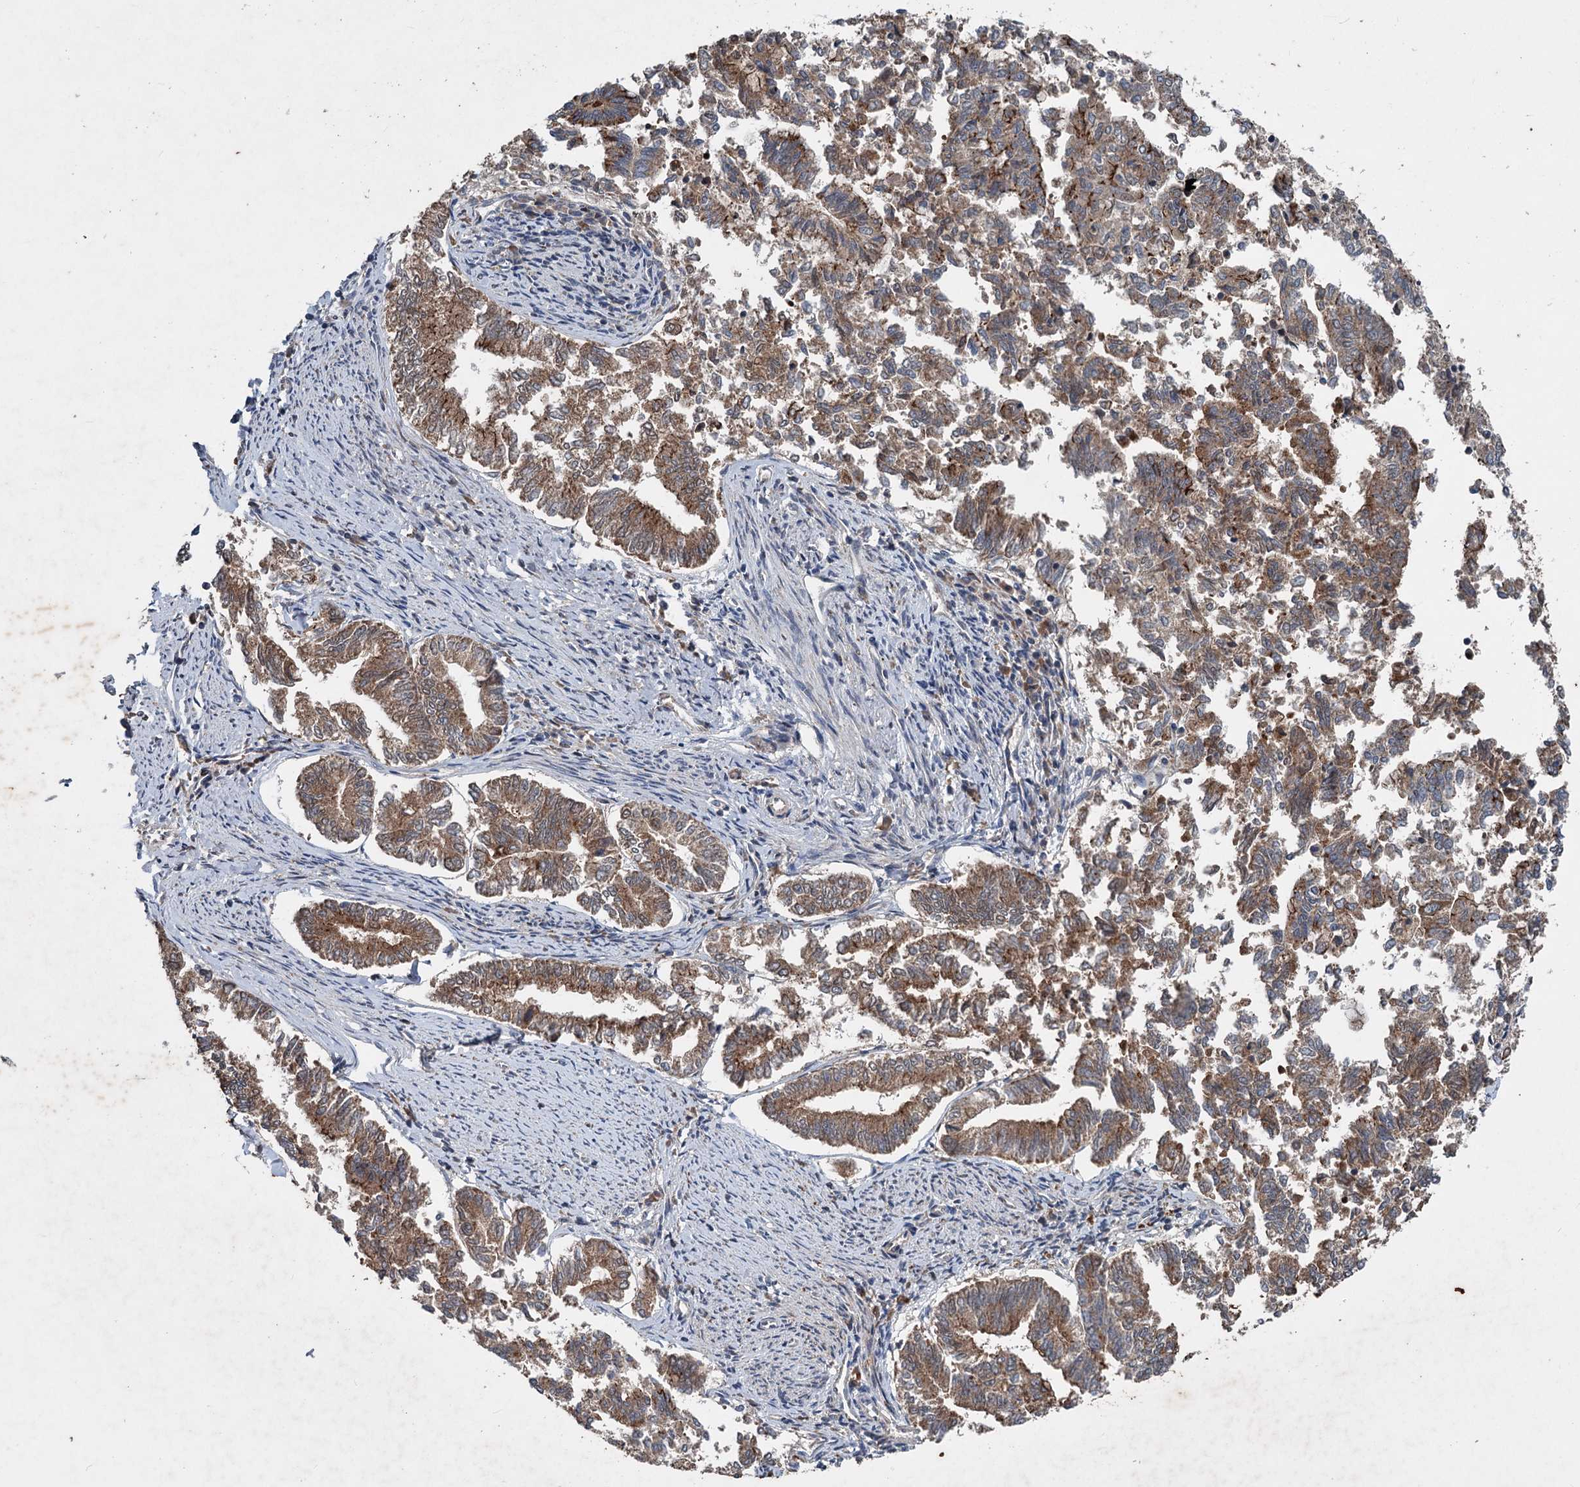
{"staining": {"intensity": "moderate", "quantity": ">75%", "location": "cytoplasmic/membranous"}, "tissue": "endometrial cancer", "cell_type": "Tumor cells", "image_type": "cancer", "snomed": [{"axis": "morphology", "description": "Adenocarcinoma, NOS"}, {"axis": "topography", "description": "Endometrium"}], "caption": "Protein analysis of endometrial adenocarcinoma tissue reveals moderate cytoplasmic/membranous positivity in approximately >75% of tumor cells.", "gene": "N4BP2L2", "patient": {"sex": "female", "age": 79}}